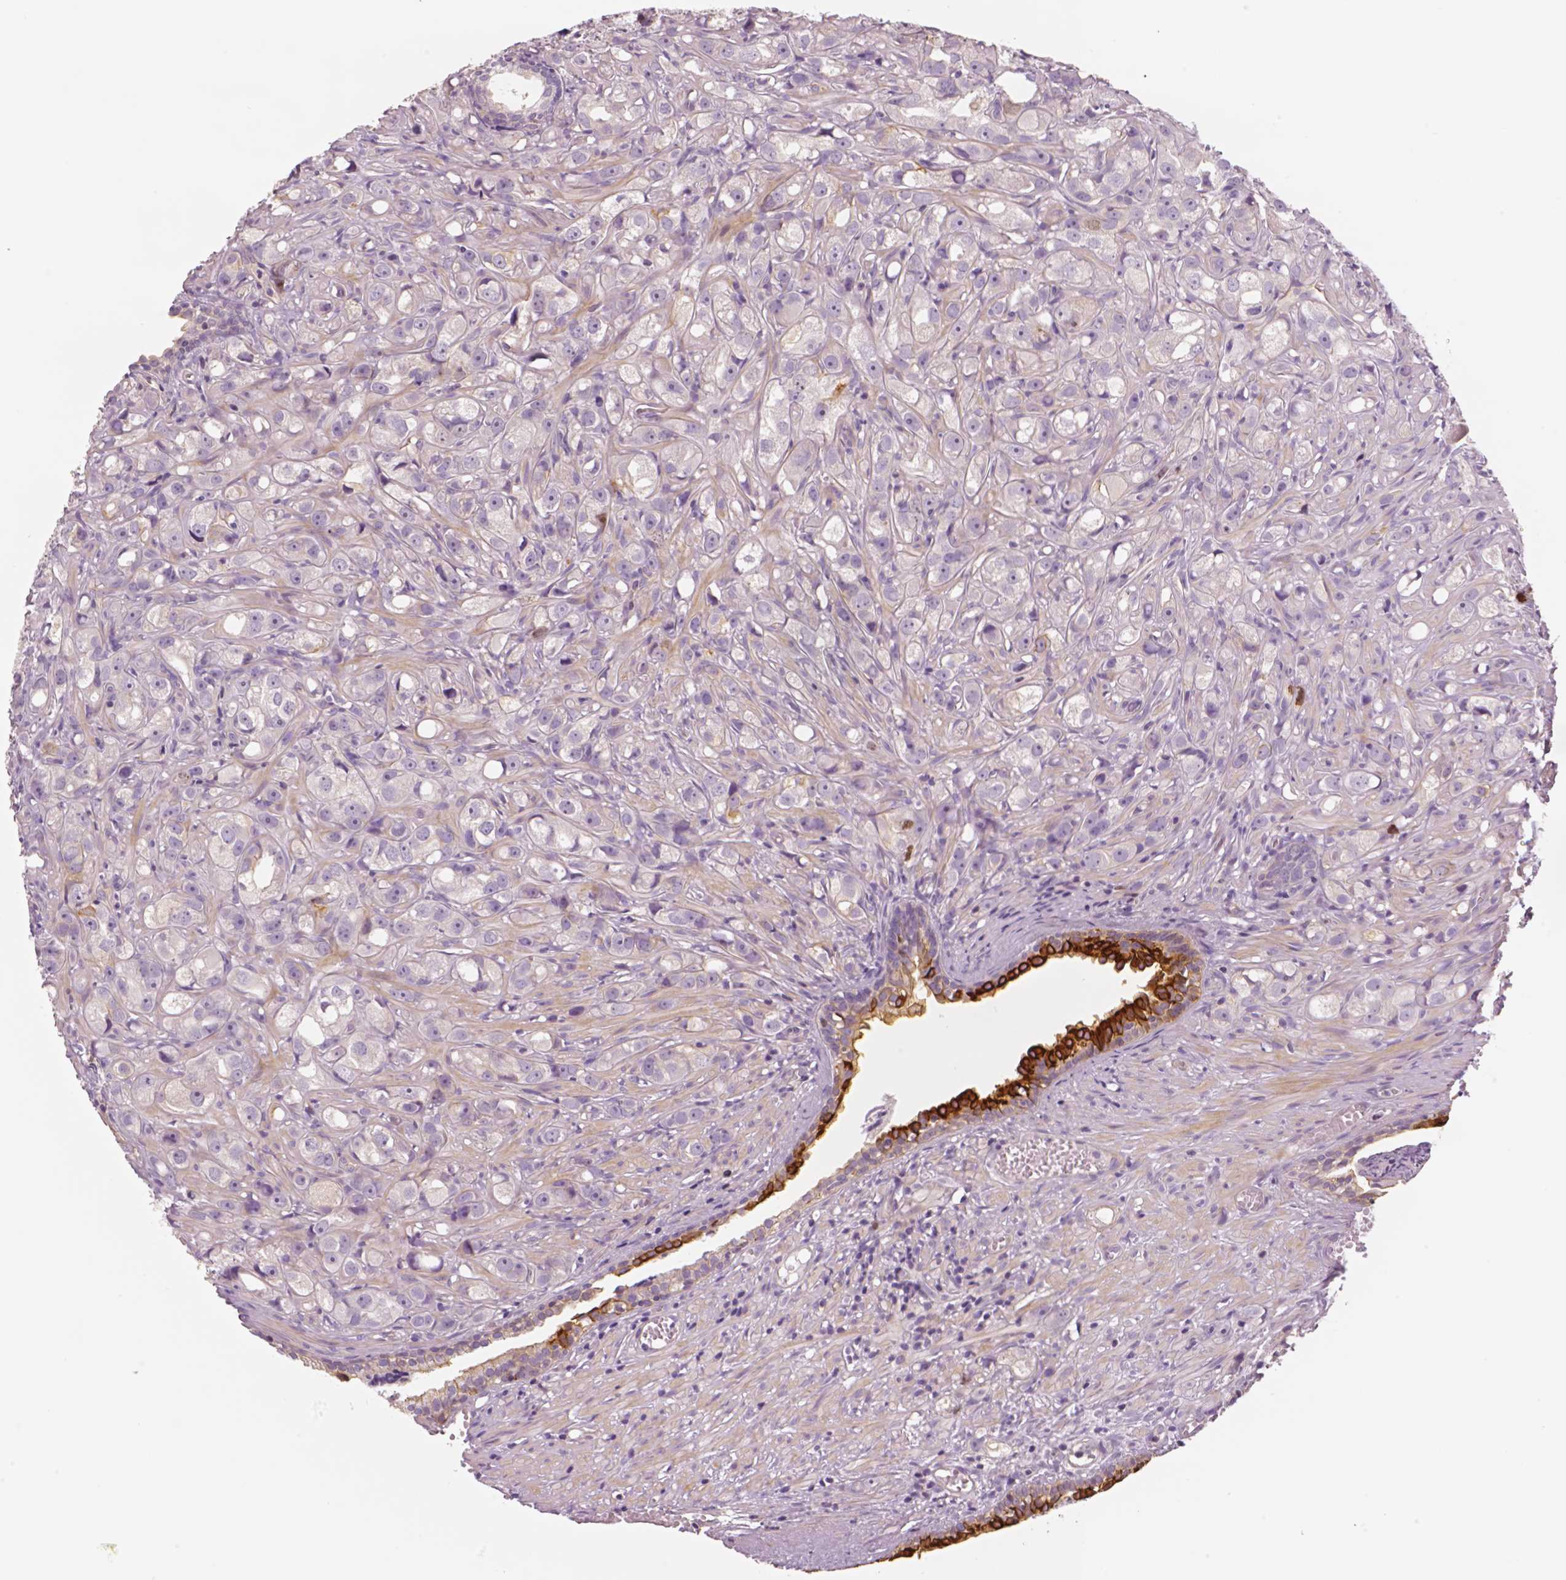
{"staining": {"intensity": "negative", "quantity": "none", "location": "none"}, "tissue": "prostate cancer", "cell_type": "Tumor cells", "image_type": "cancer", "snomed": [{"axis": "morphology", "description": "Adenocarcinoma, High grade"}, {"axis": "topography", "description": "Prostate"}], "caption": "IHC photomicrograph of human prostate cancer (adenocarcinoma (high-grade)) stained for a protein (brown), which displays no staining in tumor cells. (DAB IHC visualized using brightfield microscopy, high magnification).", "gene": "MKI67", "patient": {"sex": "male", "age": 75}}